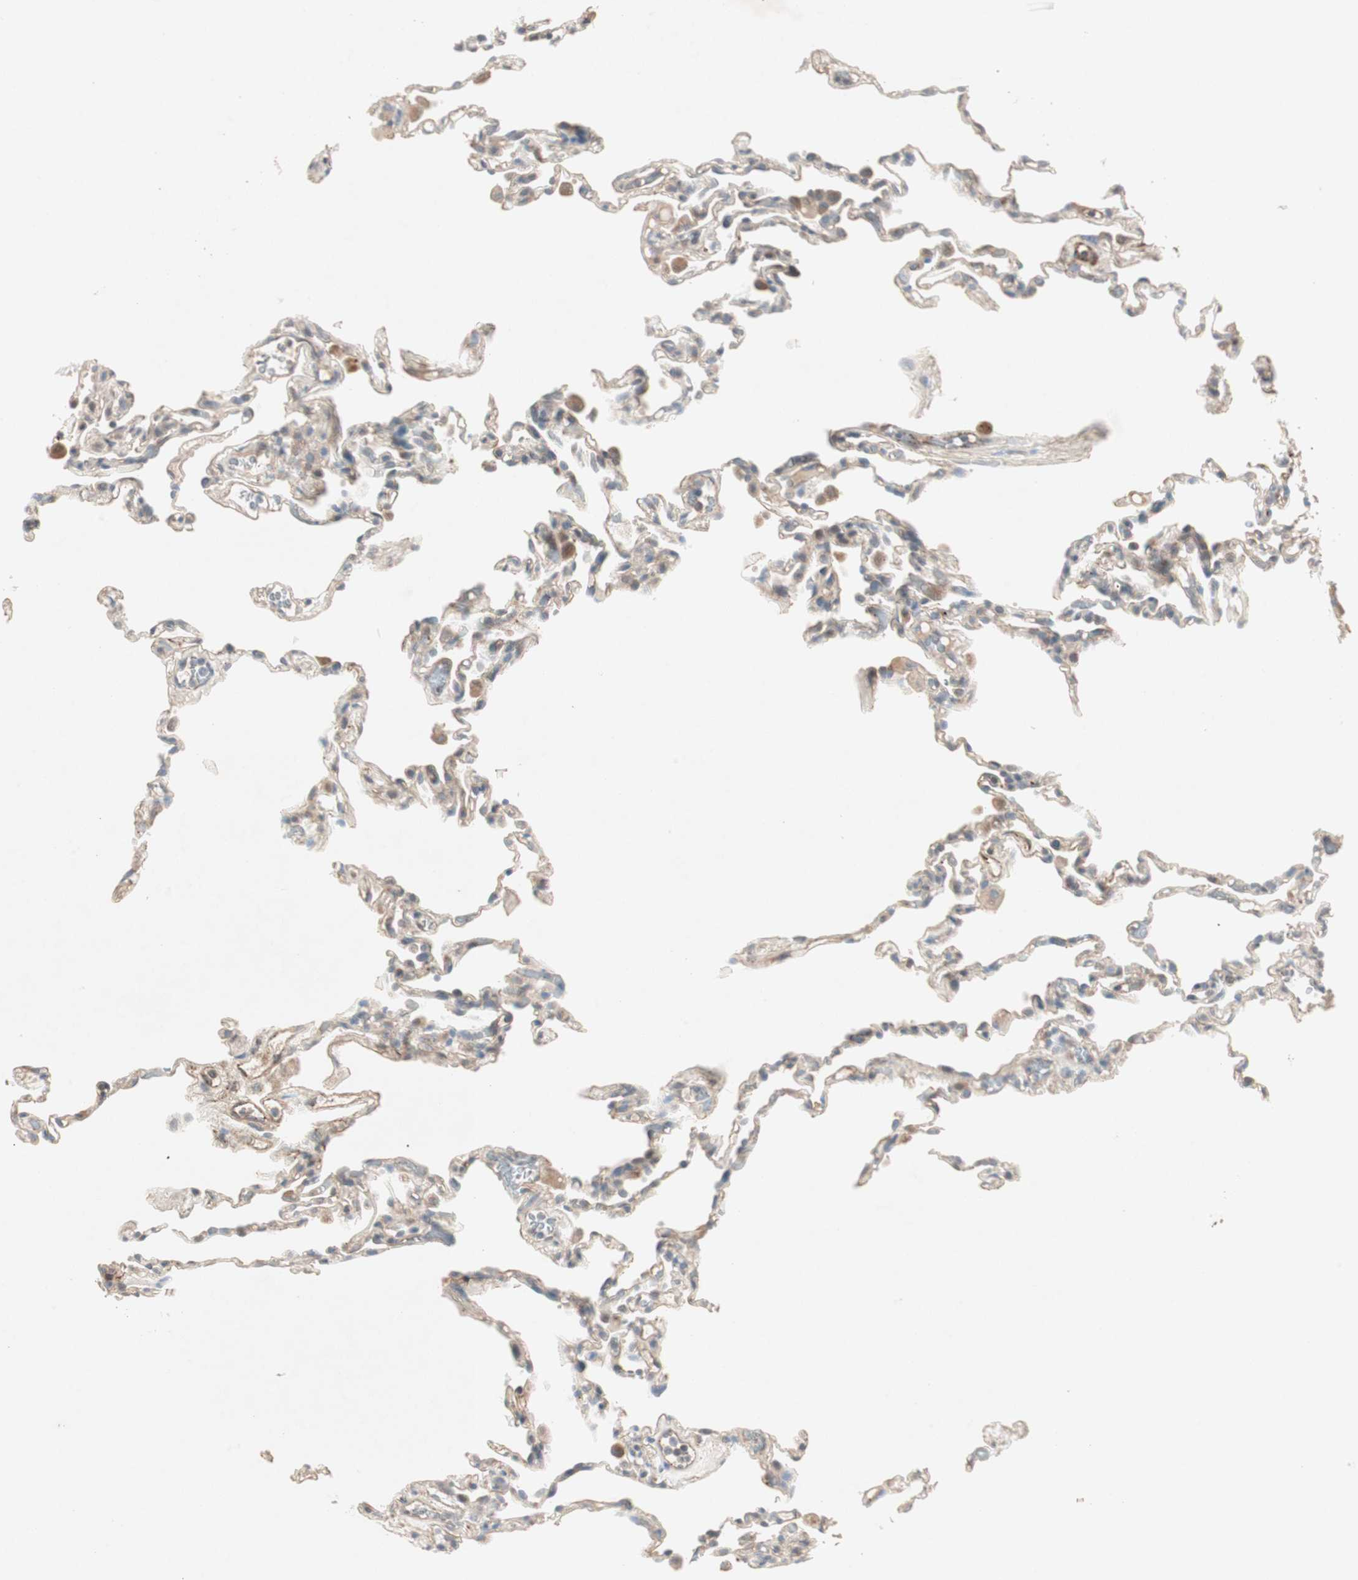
{"staining": {"intensity": "weak", "quantity": "25%-75%", "location": "cytoplasmic/membranous"}, "tissue": "lung", "cell_type": "Alveolar cells", "image_type": "normal", "snomed": [{"axis": "morphology", "description": "Normal tissue, NOS"}, {"axis": "topography", "description": "Lung"}], "caption": "Alveolar cells demonstrate weak cytoplasmic/membranous expression in approximately 25%-75% of cells in benign lung.", "gene": "FGFR4", "patient": {"sex": "male", "age": 59}}